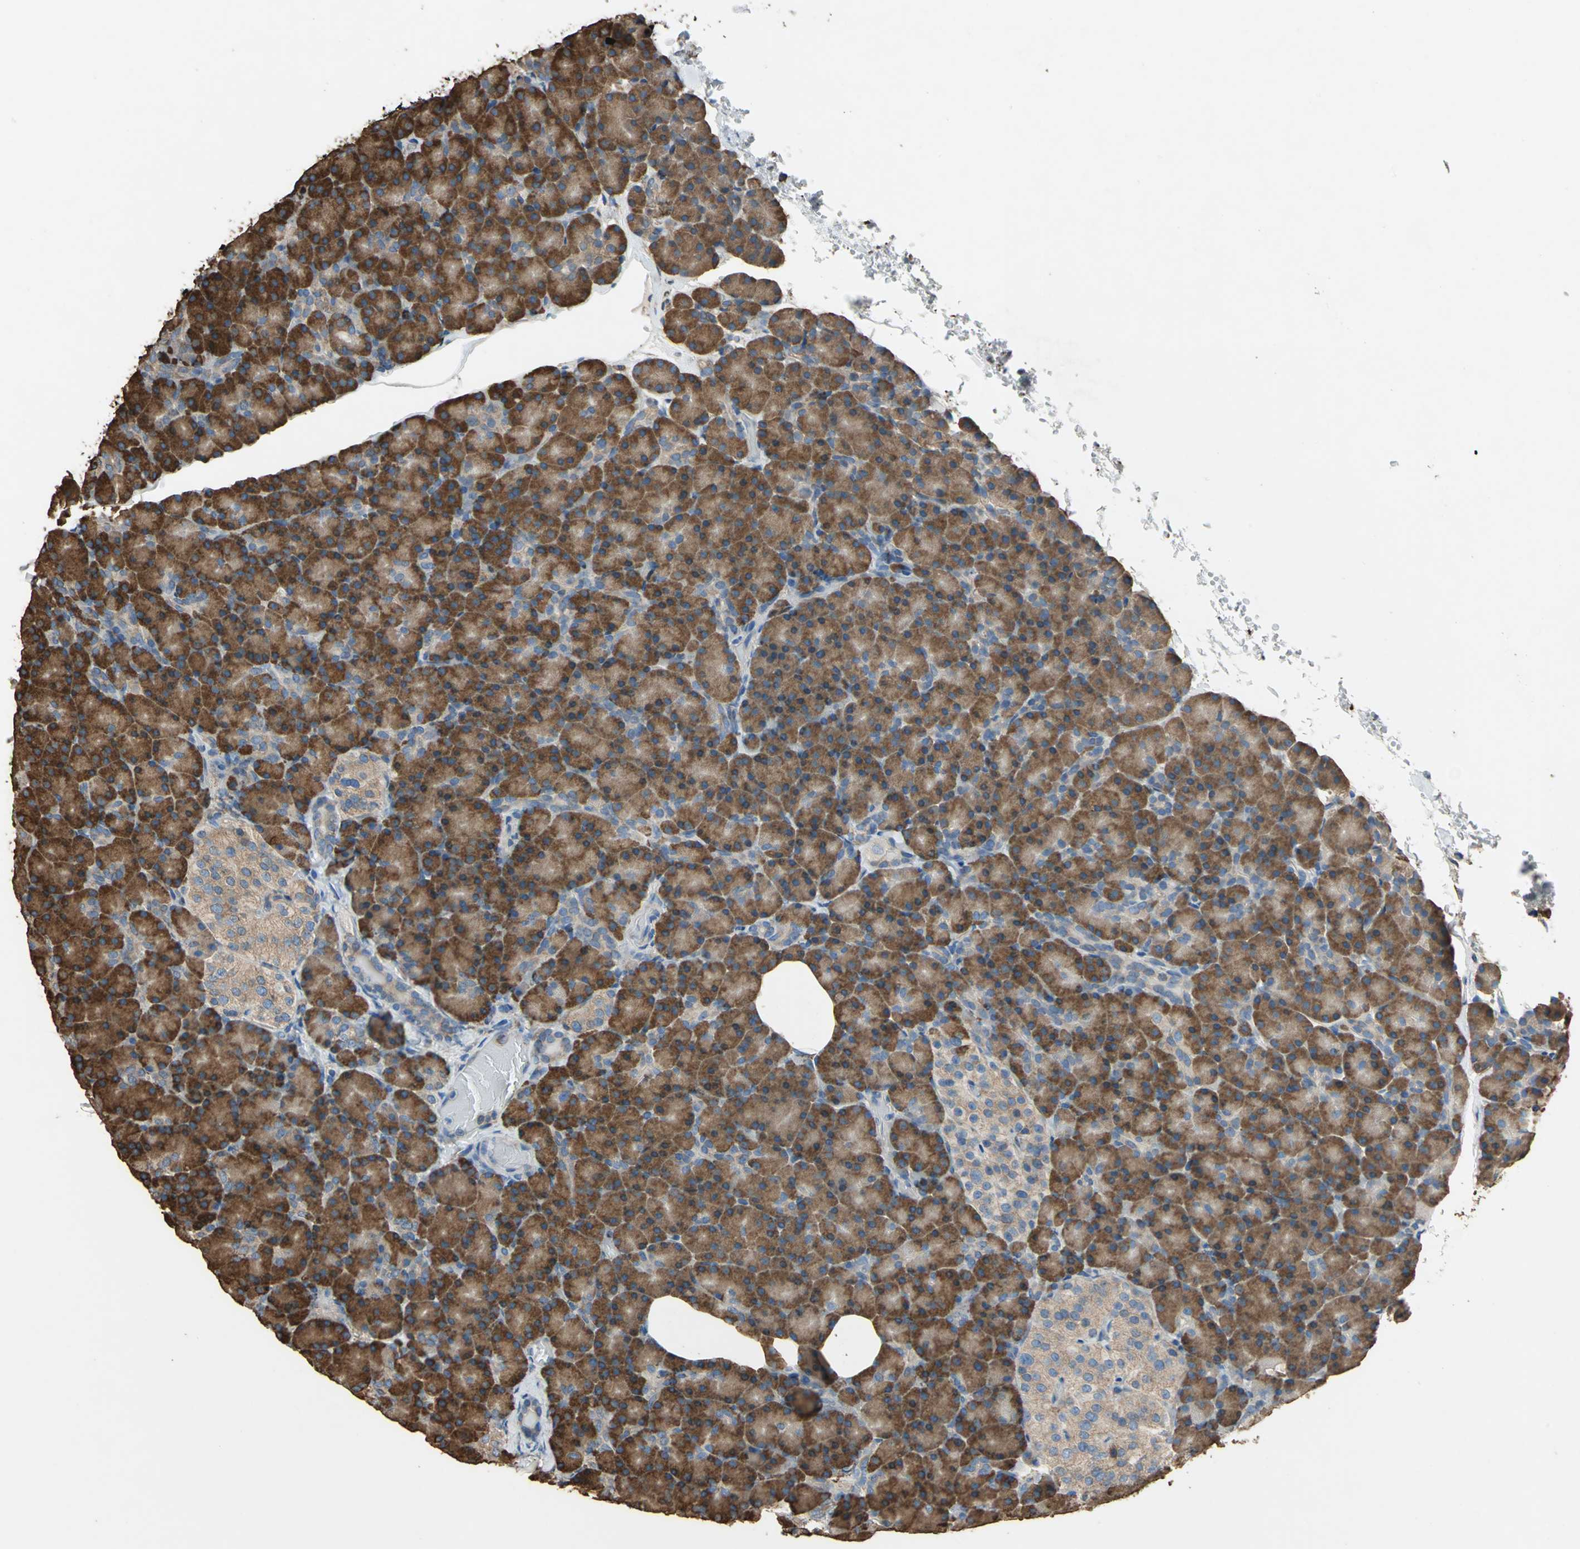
{"staining": {"intensity": "strong", "quantity": ">75%", "location": "cytoplasmic/membranous"}, "tissue": "pancreas", "cell_type": "Exocrine glandular cells", "image_type": "normal", "snomed": [{"axis": "morphology", "description": "Normal tissue, NOS"}, {"axis": "topography", "description": "Pancreas"}], "caption": "A brown stain shows strong cytoplasmic/membranous expression of a protein in exocrine glandular cells of unremarkable human pancreas.", "gene": "GPANK1", "patient": {"sex": "female", "age": 43}}